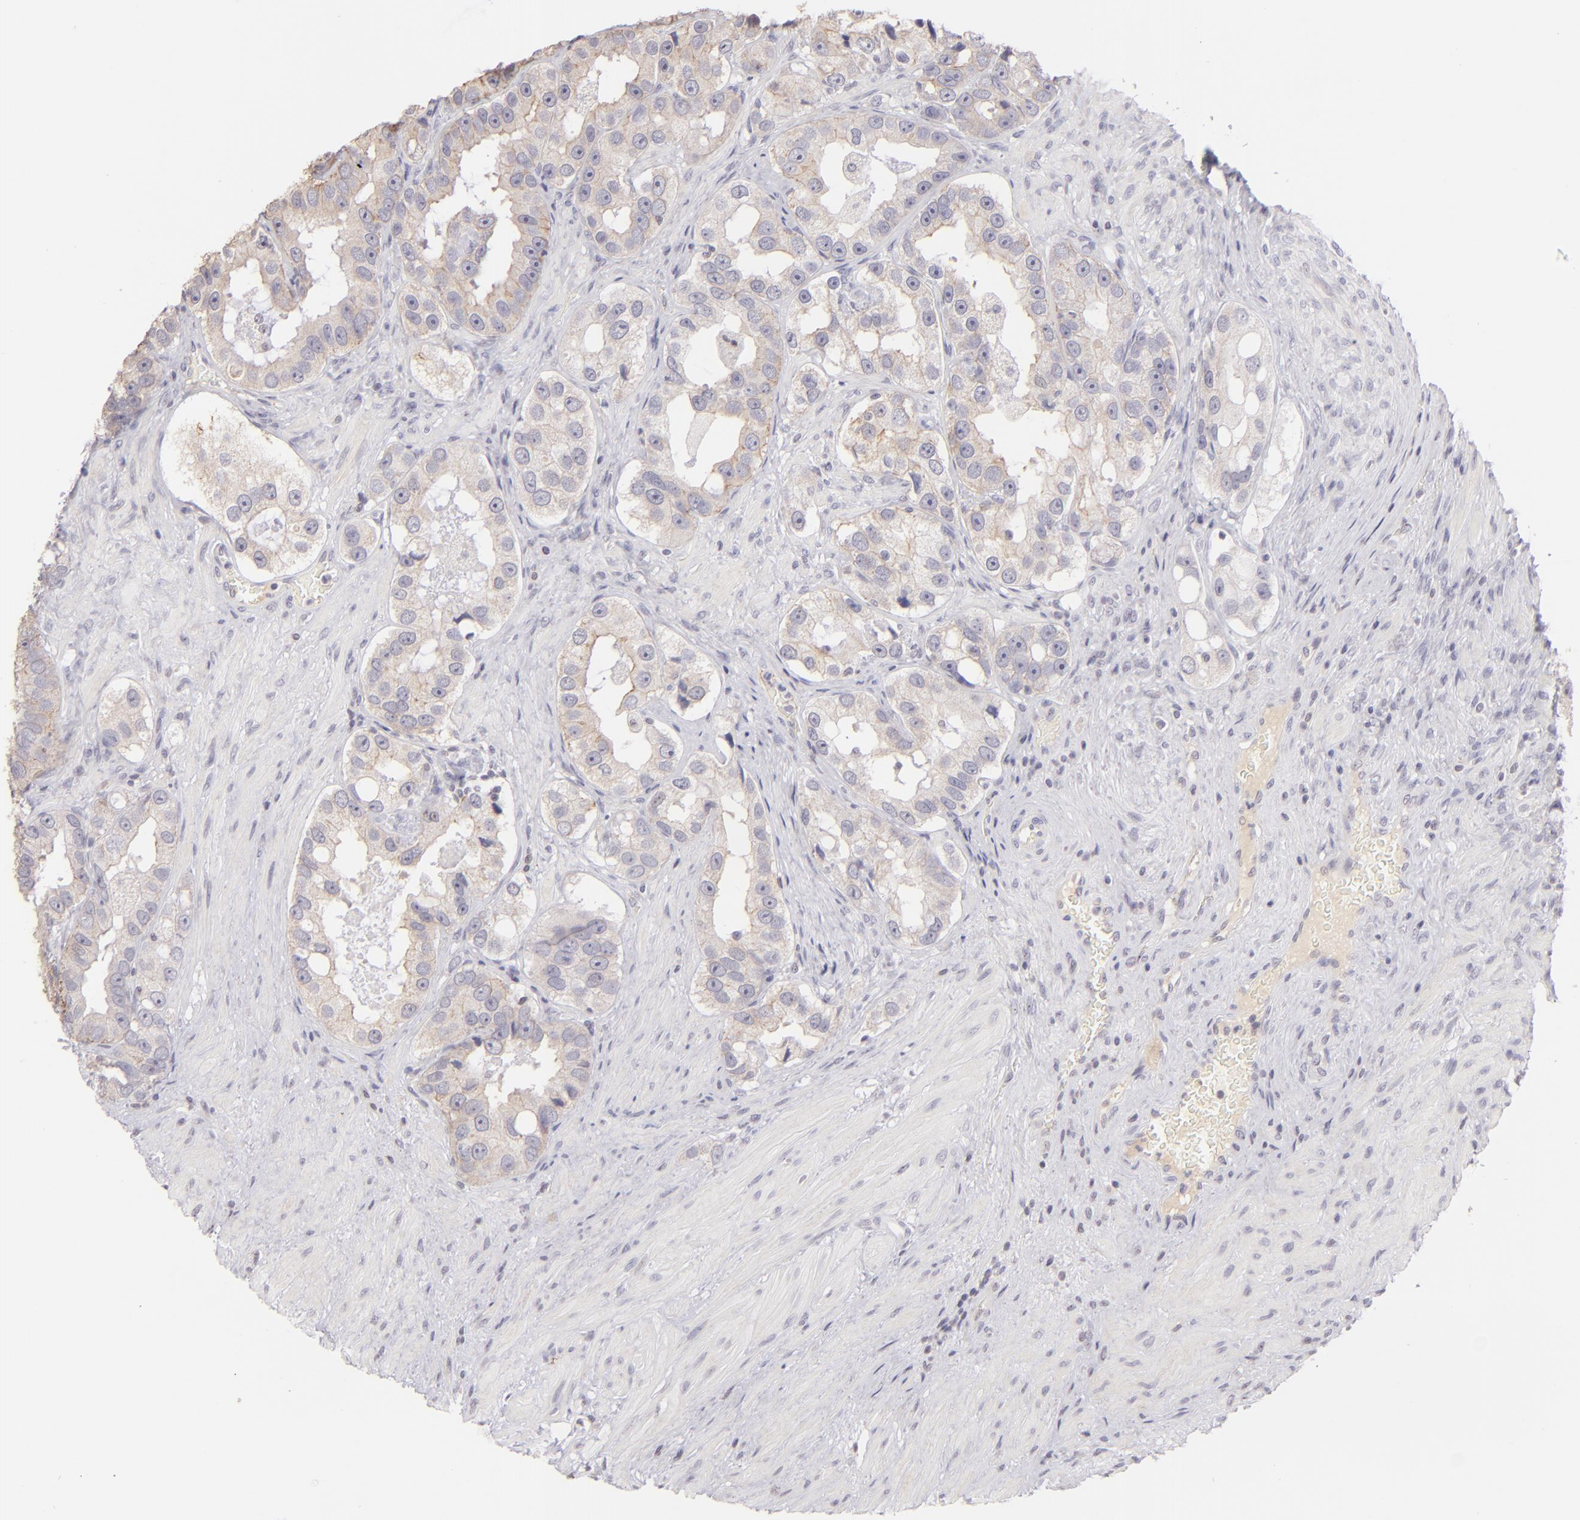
{"staining": {"intensity": "weak", "quantity": "25%-75%", "location": "cytoplasmic/membranous"}, "tissue": "prostate cancer", "cell_type": "Tumor cells", "image_type": "cancer", "snomed": [{"axis": "morphology", "description": "Adenocarcinoma, High grade"}, {"axis": "topography", "description": "Prostate"}], "caption": "Prostate high-grade adenocarcinoma stained with immunohistochemistry demonstrates weak cytoplasmic/membranous staining in about 25%-75% of tumor cells.", "gene": "MAGEA1", "patient": {"sex": "male", "age": 63}}